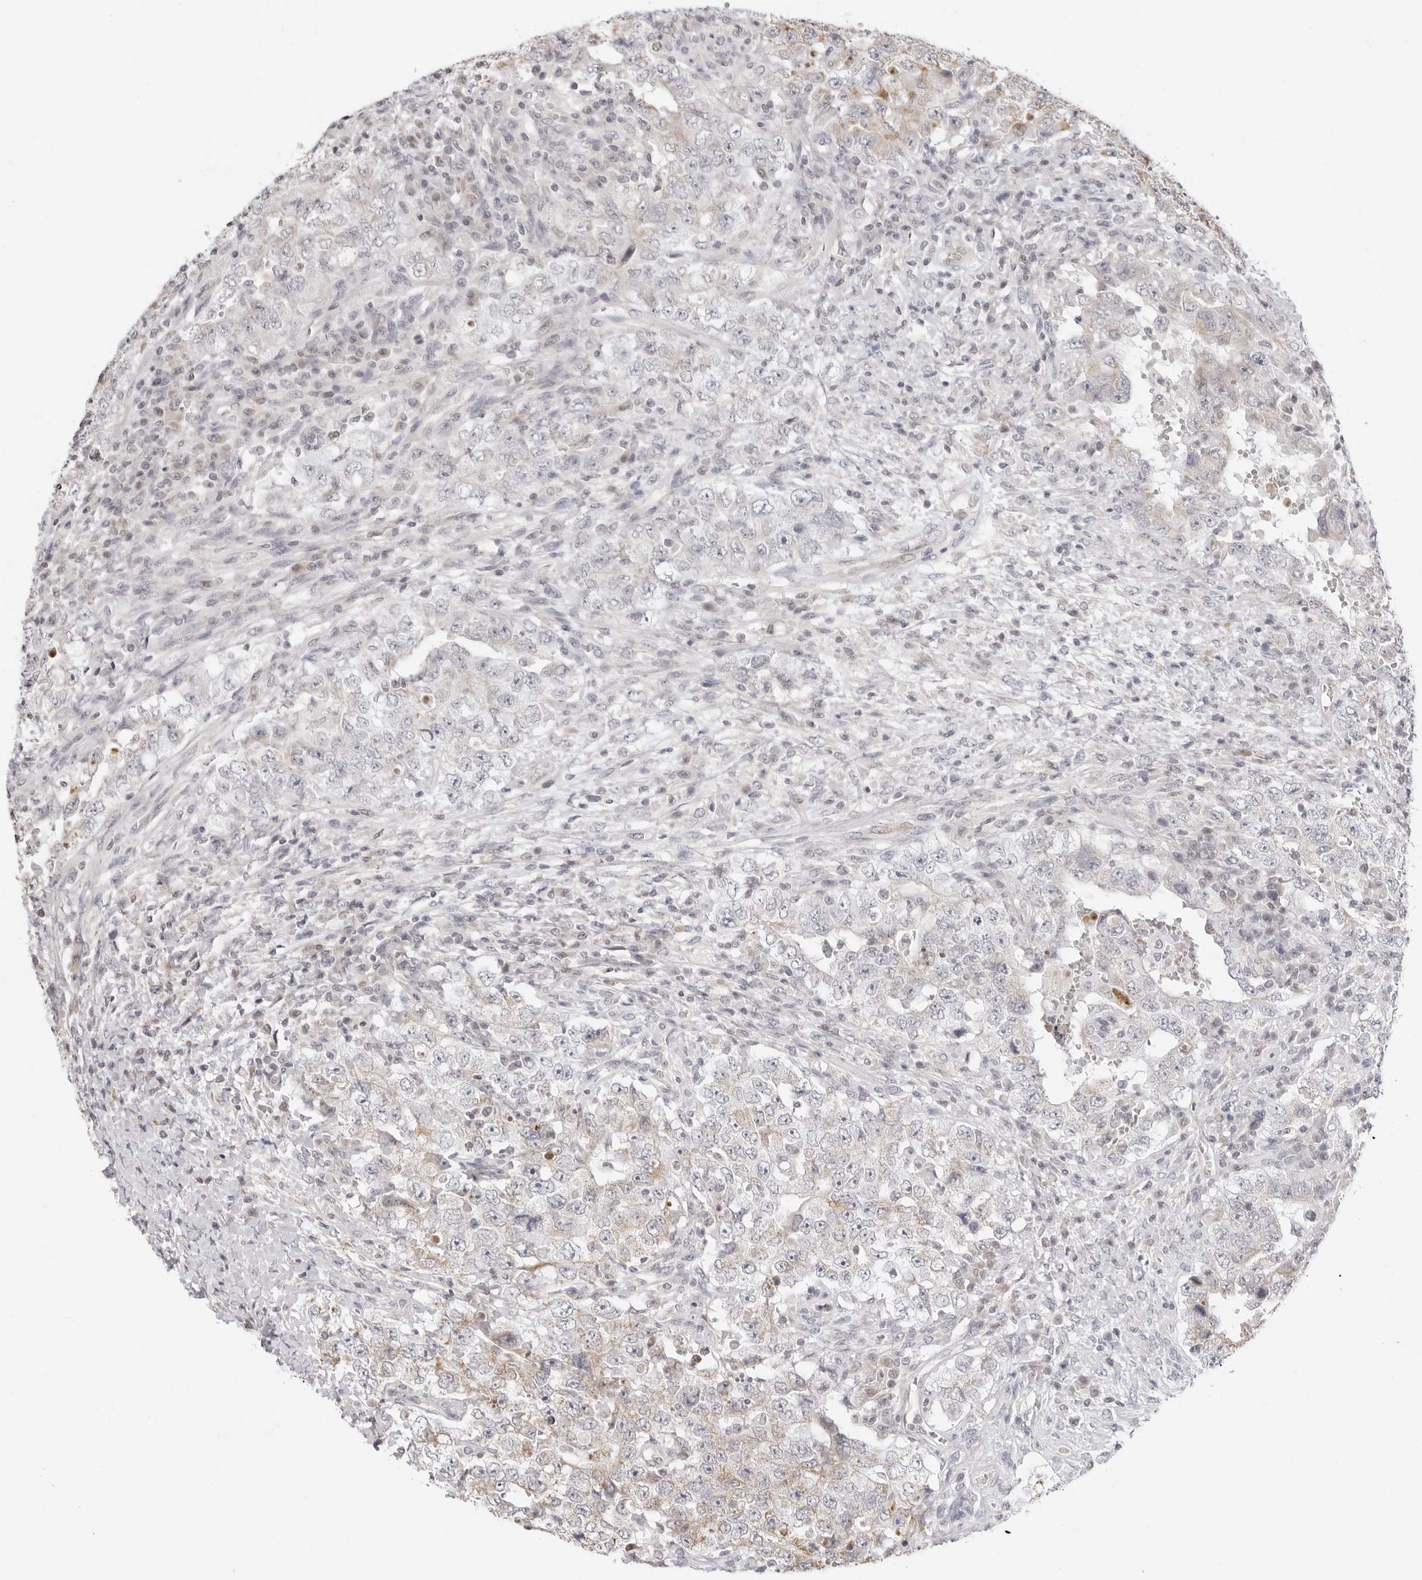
{"staining": {"intensity": "weak", "quantity": "<25%", "location": "cytoplasmic/membranous"}, "tissue": "testis cancer", "cell_type": "Tumor cells", "image_type": "cancer", "snomed": [{"axis": "morphology", "description": "Carcinoma, Embryonal, NOS"}, {"axis": "topography", "description": "Testis"}], "caption": "Immunohistochemistry (IHC) photomicrograph of human testis embryonal carcinoma stained for a protein (brown), which demonstrates no positivity in tumor cells.", "gene": "FDPS", "patient": {"sex": "male", "age": 26}}